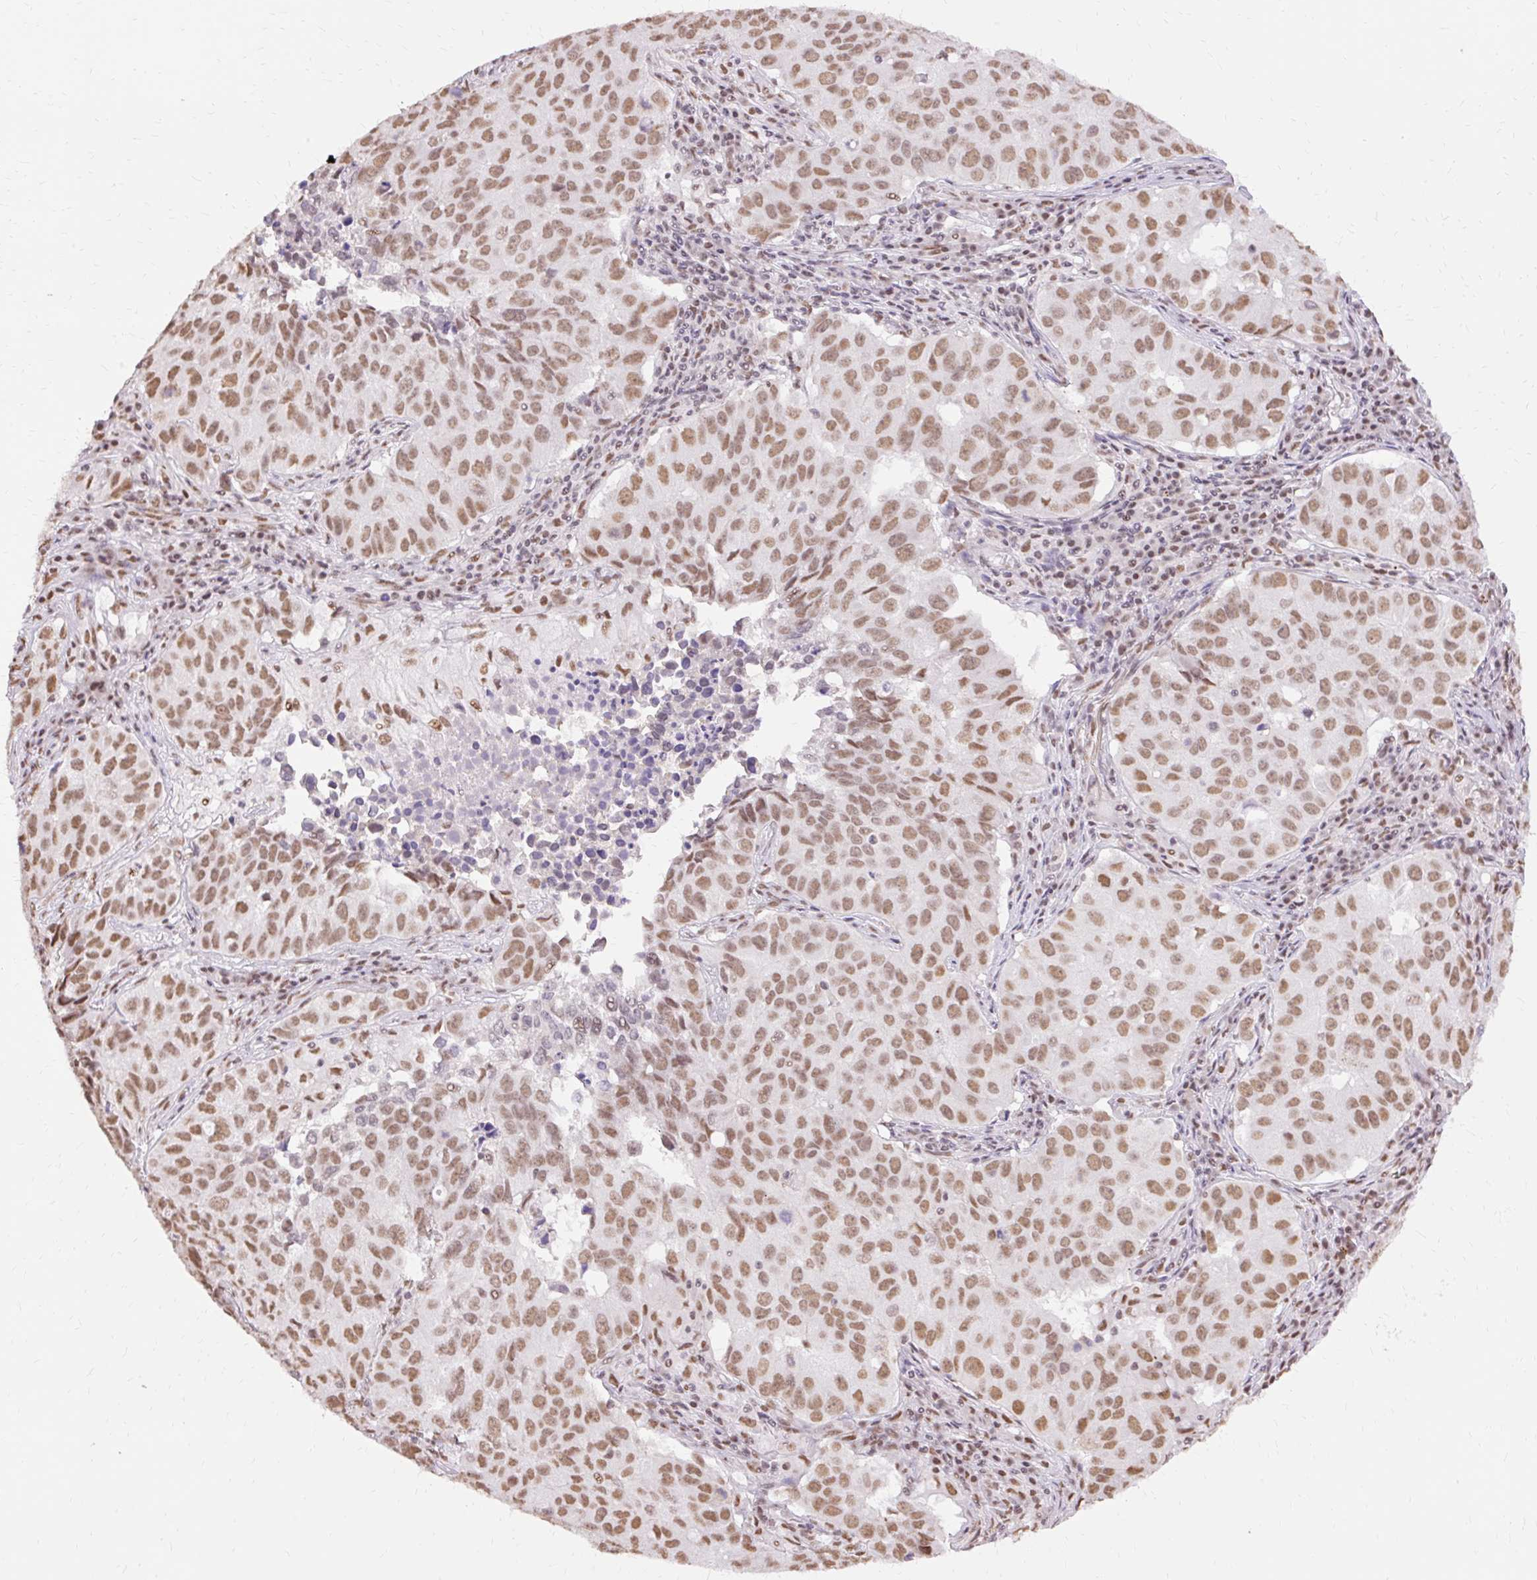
{"staining": {"intensity": "moderate", "quantity": ">75%", "location": "nuclear"}, "tissue": "lung cancer", "cell_type": "Tumor cells", "image_type": "cancer", "snomed": [{"axis": "morphology", "description": "Adenocarcinoma, NOS"}, {"axis": "topography", "description": "Lung"}], "caption": "Lung adenocarcinoma stained for a protein (brown) demonstrates moderate nuclear positive expression in approximately >75% of tumor cells.", "gene": "NPIPB12", "patient": {"sex": "female", "age": 50}}